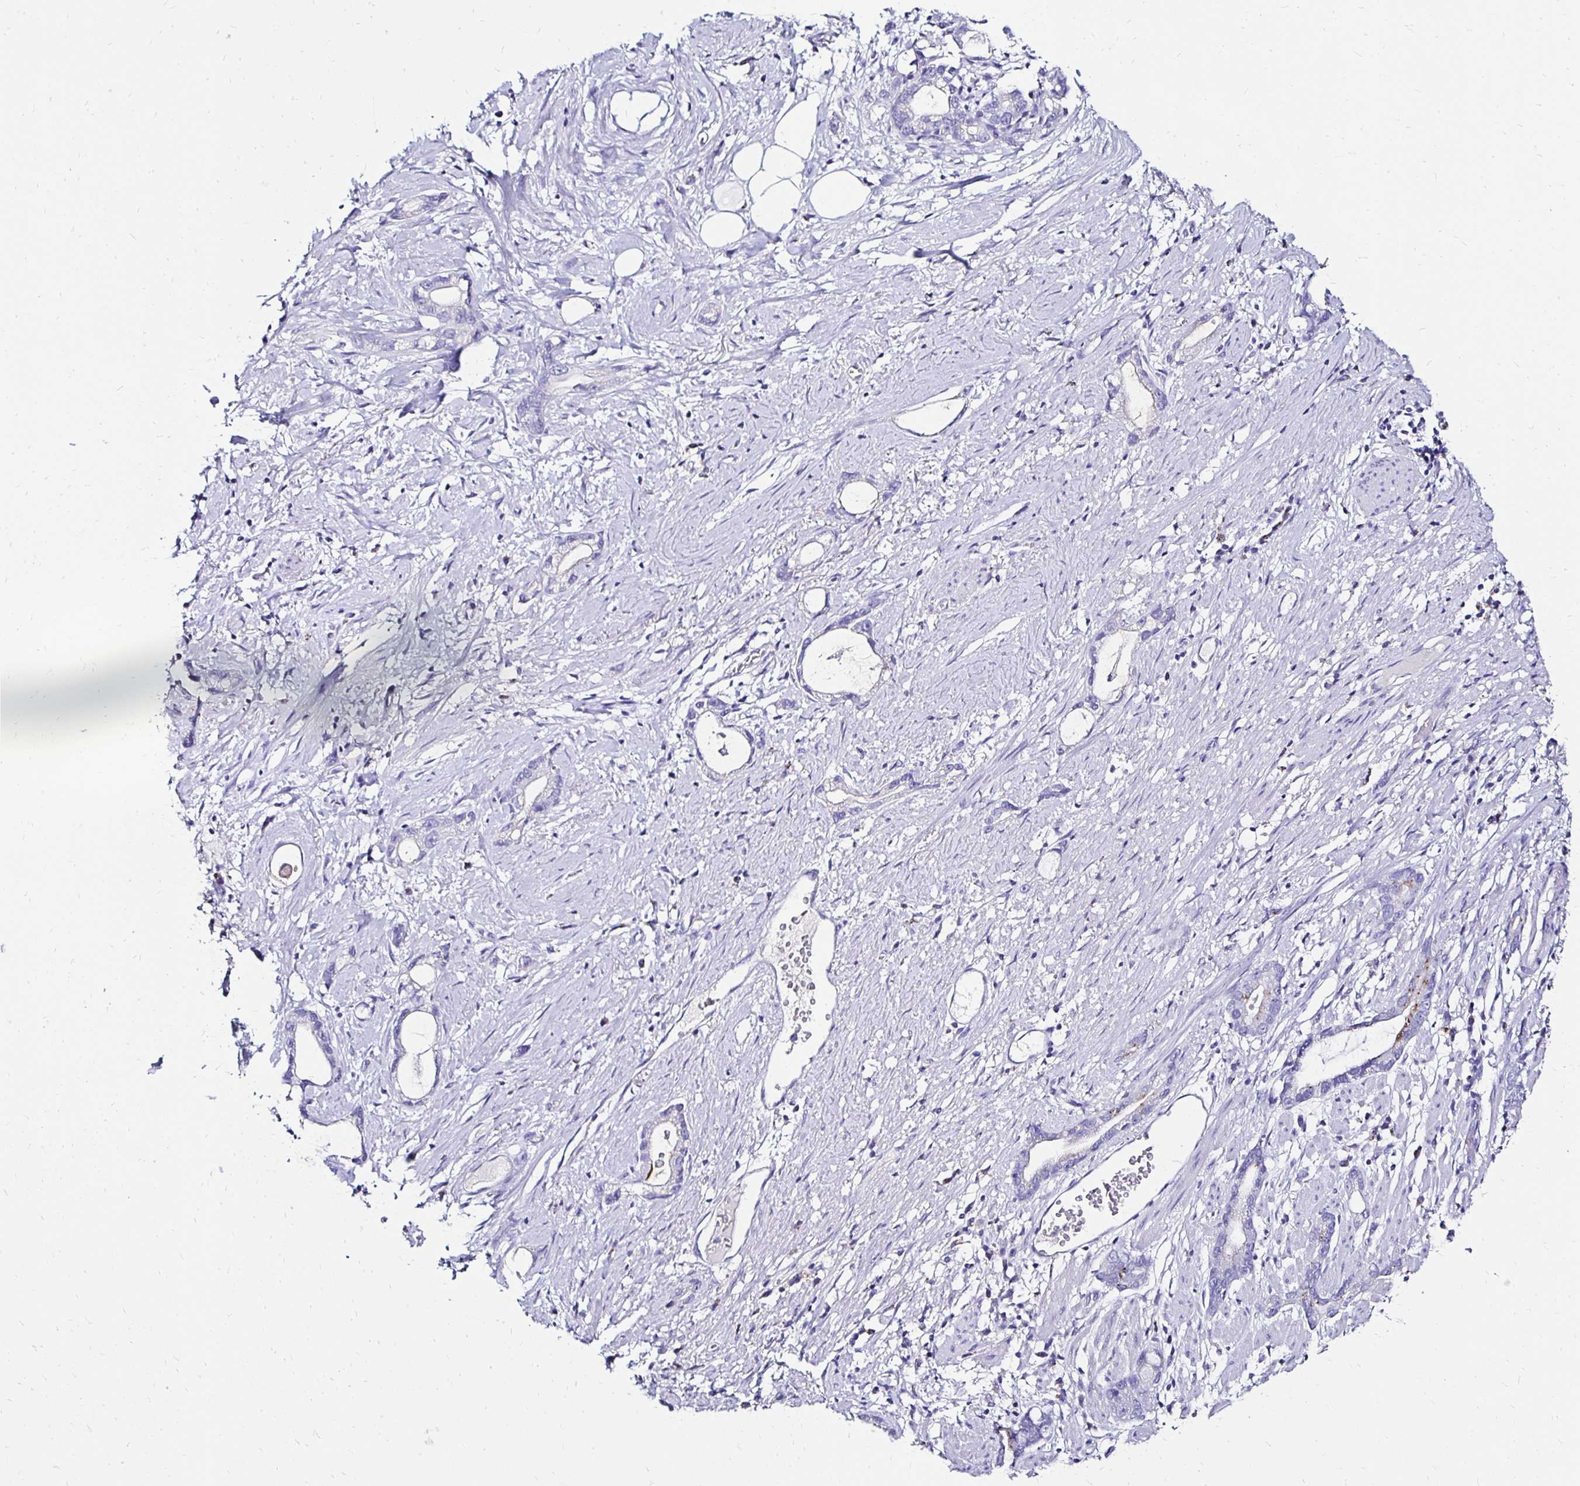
{"staining": {"intensity": "negative", "quantity": "none", "location": "none"}, "tissue": "stomach cancer", "cell_type": "Tumor cells", "image_type": "cancer", "snomed": [{"axis": "morphology", "description": "Adenocarcinoma, NOS"}, {"axis": "topography", "description": "Stomach"}], "caption": "This is an IHC micrograph of human stomach cancer (adenocarcinoma). There is no expression in tumor cells.", "gene": "KCNT1", "patient": {"sex": "male", "age": 55}}